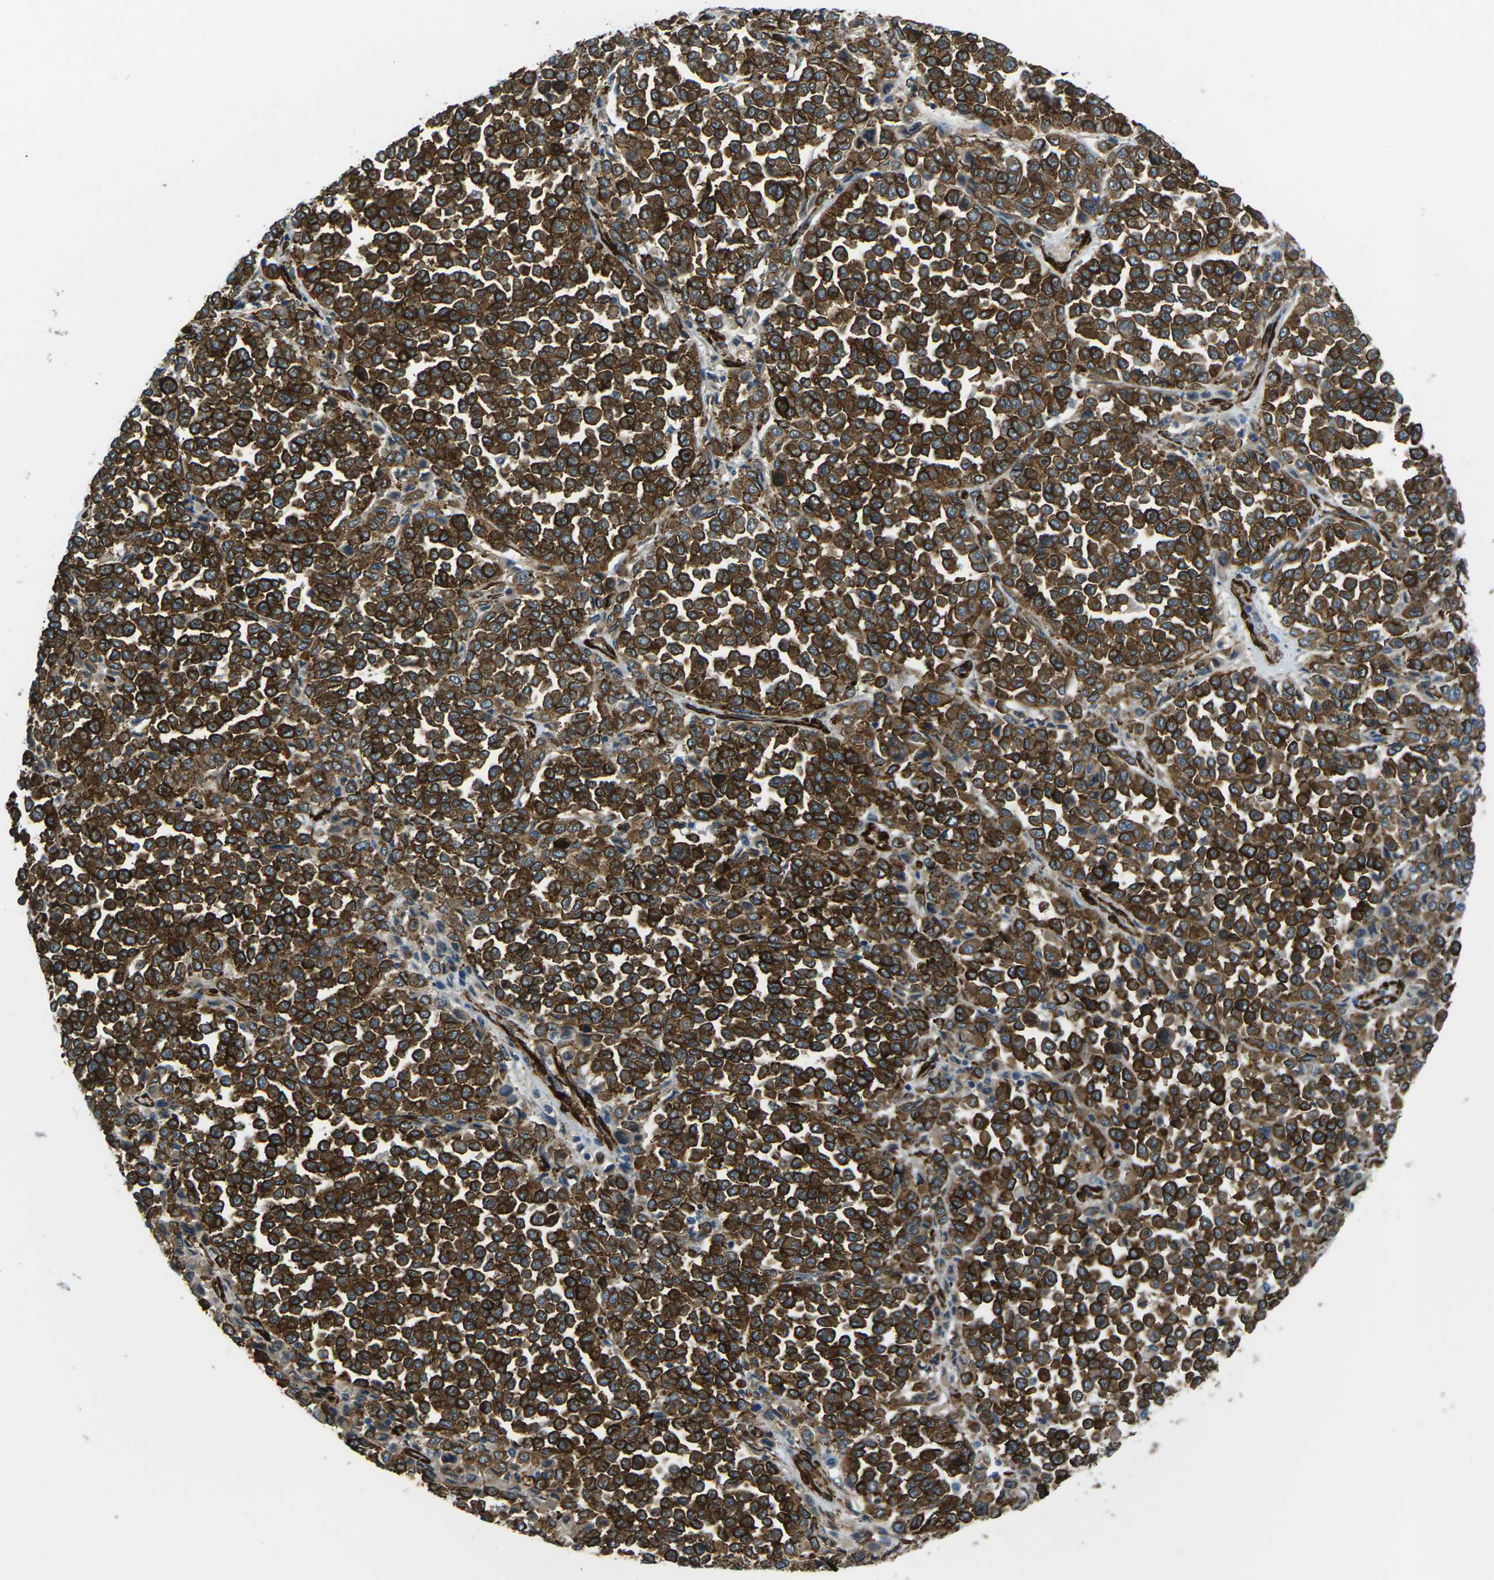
{"staining": {"intensity": "strong", "quantity": ">75%", "location": "cytoplasmic/membranous"}, "tissue": "melanoma", "cell_type": "Tumor cells", "image_type": "cancer", "snomed": [{"axis": "morphology", "description": "Malignant melanoma, Metastatic site"}, {"axis": "topography", "description": "Pancreas"}], "caption": "Melanoma tissue shows strong cytoplasmic/membranous positivity in approximately >75% of tumor cells, visualized by immunohistochemistry.", "gene": "GRAMD1C", "patient": {"sex": "female", "age": 30}}